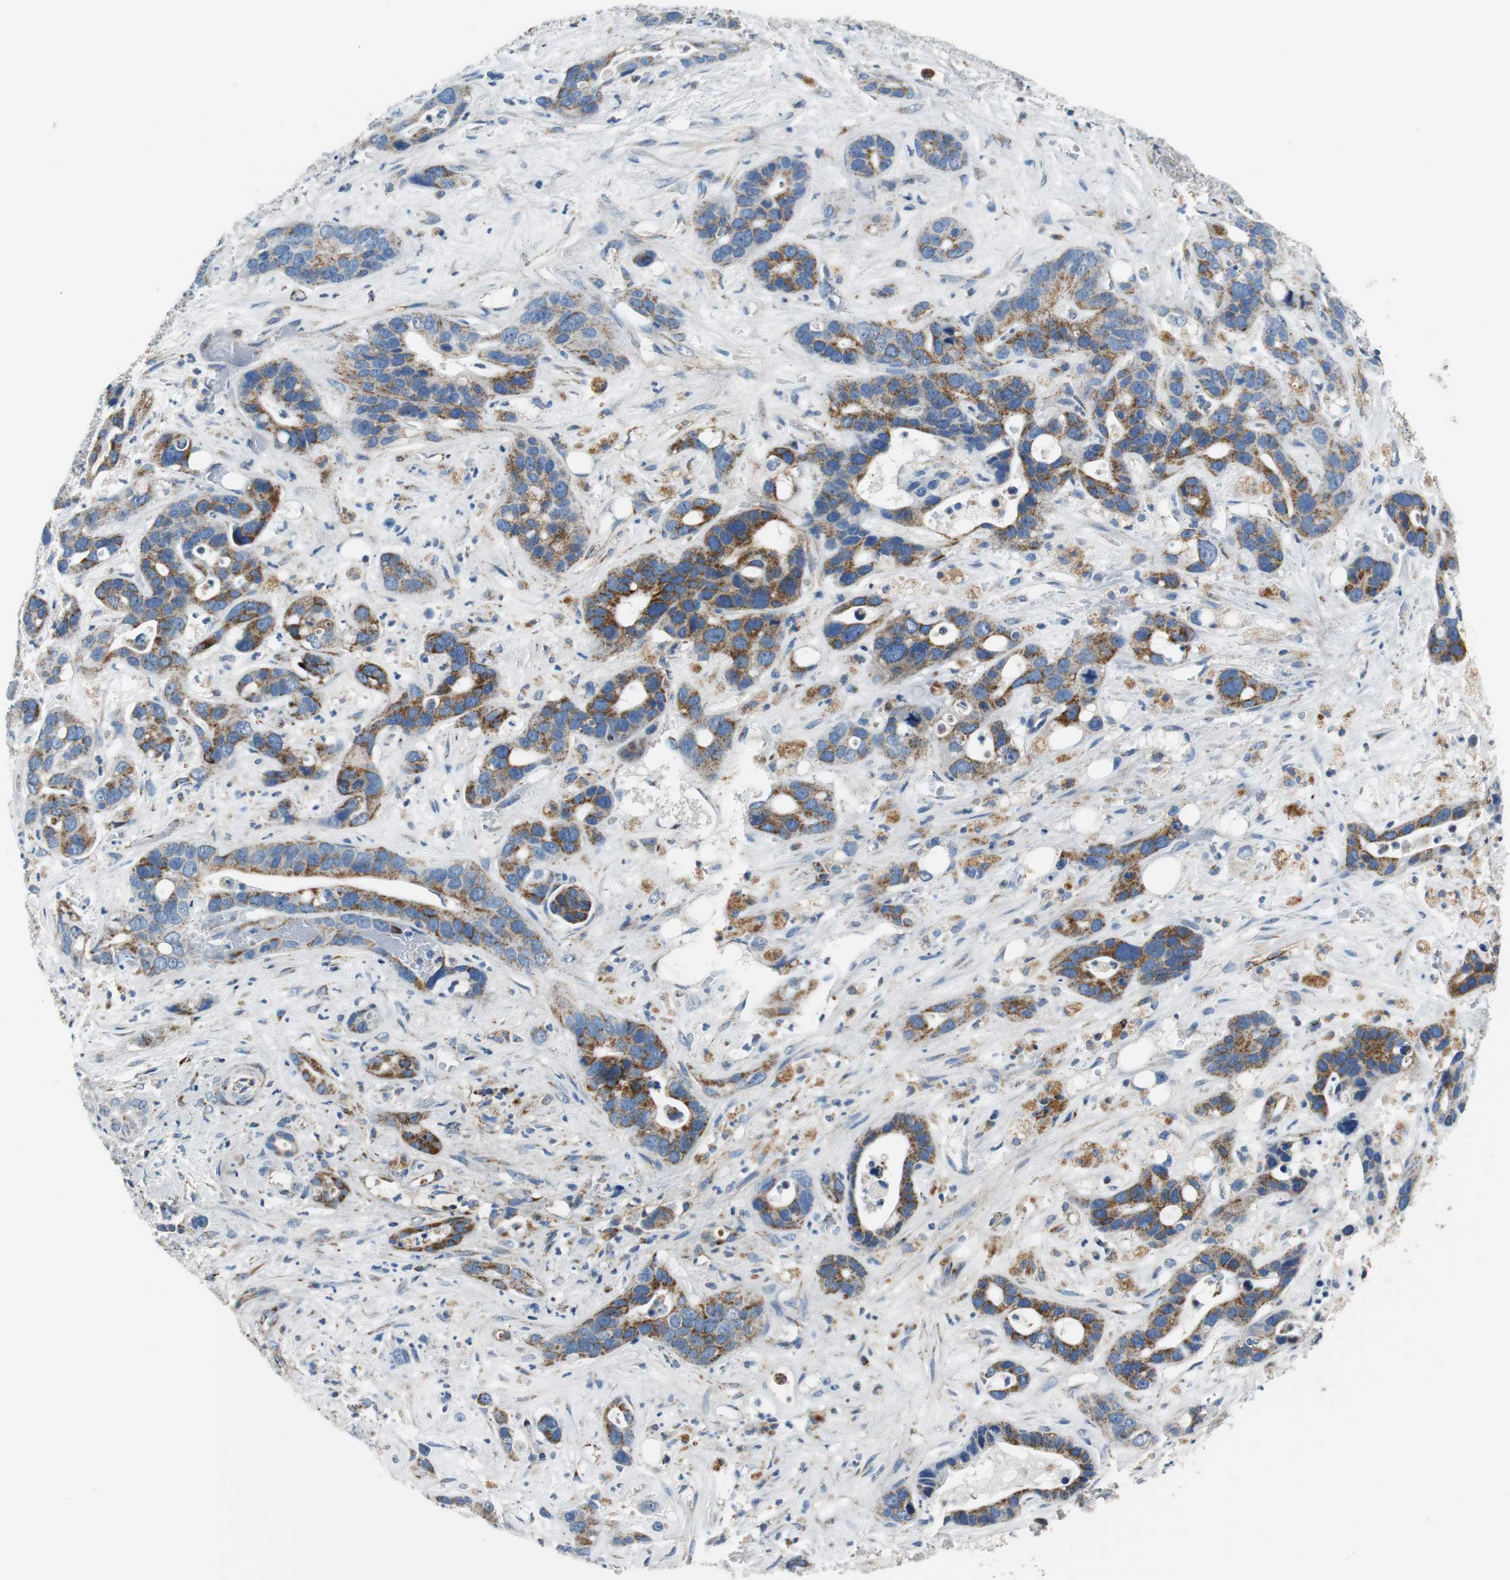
{"staining": {"intensity": "strong", "quantity": ">75%", "location": "cytoplasmic/membranous"}, "tissue": "liver cancer", "cell_type": "Tumor cells", "image_type": "cancer", "snomed": [{"axis": "morphology", "description": "Cholangiocarcinoma"}, {"axis": "topography", "description": "Liver"}], "caption": "This photomicrograph displays cholangiocarcinoma (liver) stained with immunohistochemistry to label a protein in brown. The cytoplasmic/membranous of tumor cells show strong positivity for the protein. Nuclei are counter-stained blue.", "gene": "C1QTNF7", "patient": {"sex": "female", "age": 65}}